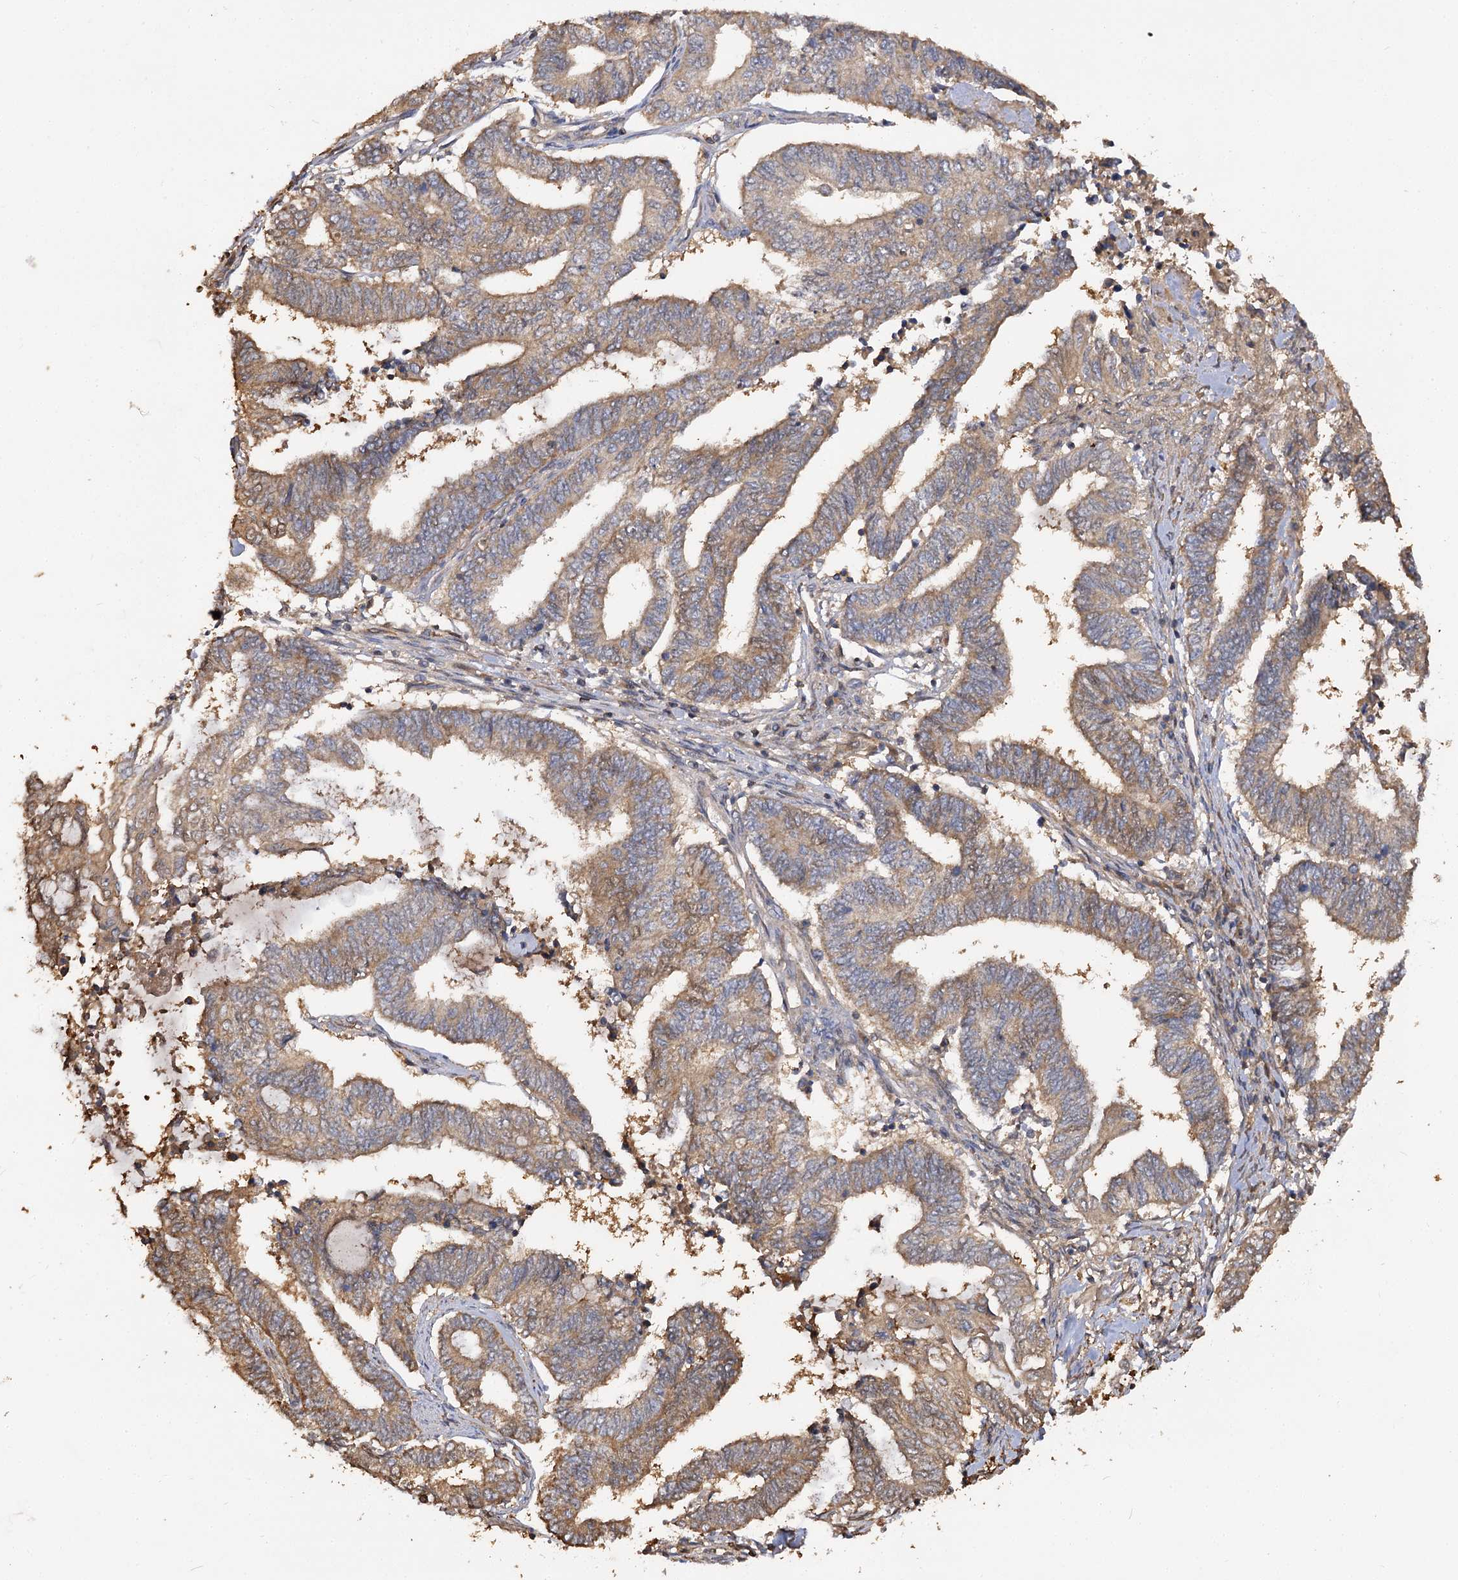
{"staining": {"intensity": "moderate", "quantity": ">75%", "location": "cytoplasmic/membranous"}, "tissue": "endometrial cancer", "cell_type": "Tumor cells", "image_type": "cancer", "snomed": [{"axis": "morphology", "description": "Adenocarcinoma, NOS"}, {"axis": "topography", "description": "Uterus"}, {"axis": "topography", "description": "Endometrium"}], "caption": "Adenocarcinoma (endometrial) stained with a brown dye shows moderate cytoplasmic/membranous positive positivity in about >75% of tumor cells.", "gene": "ARL13A", "patient": {"sex": "female", "age": 70}}